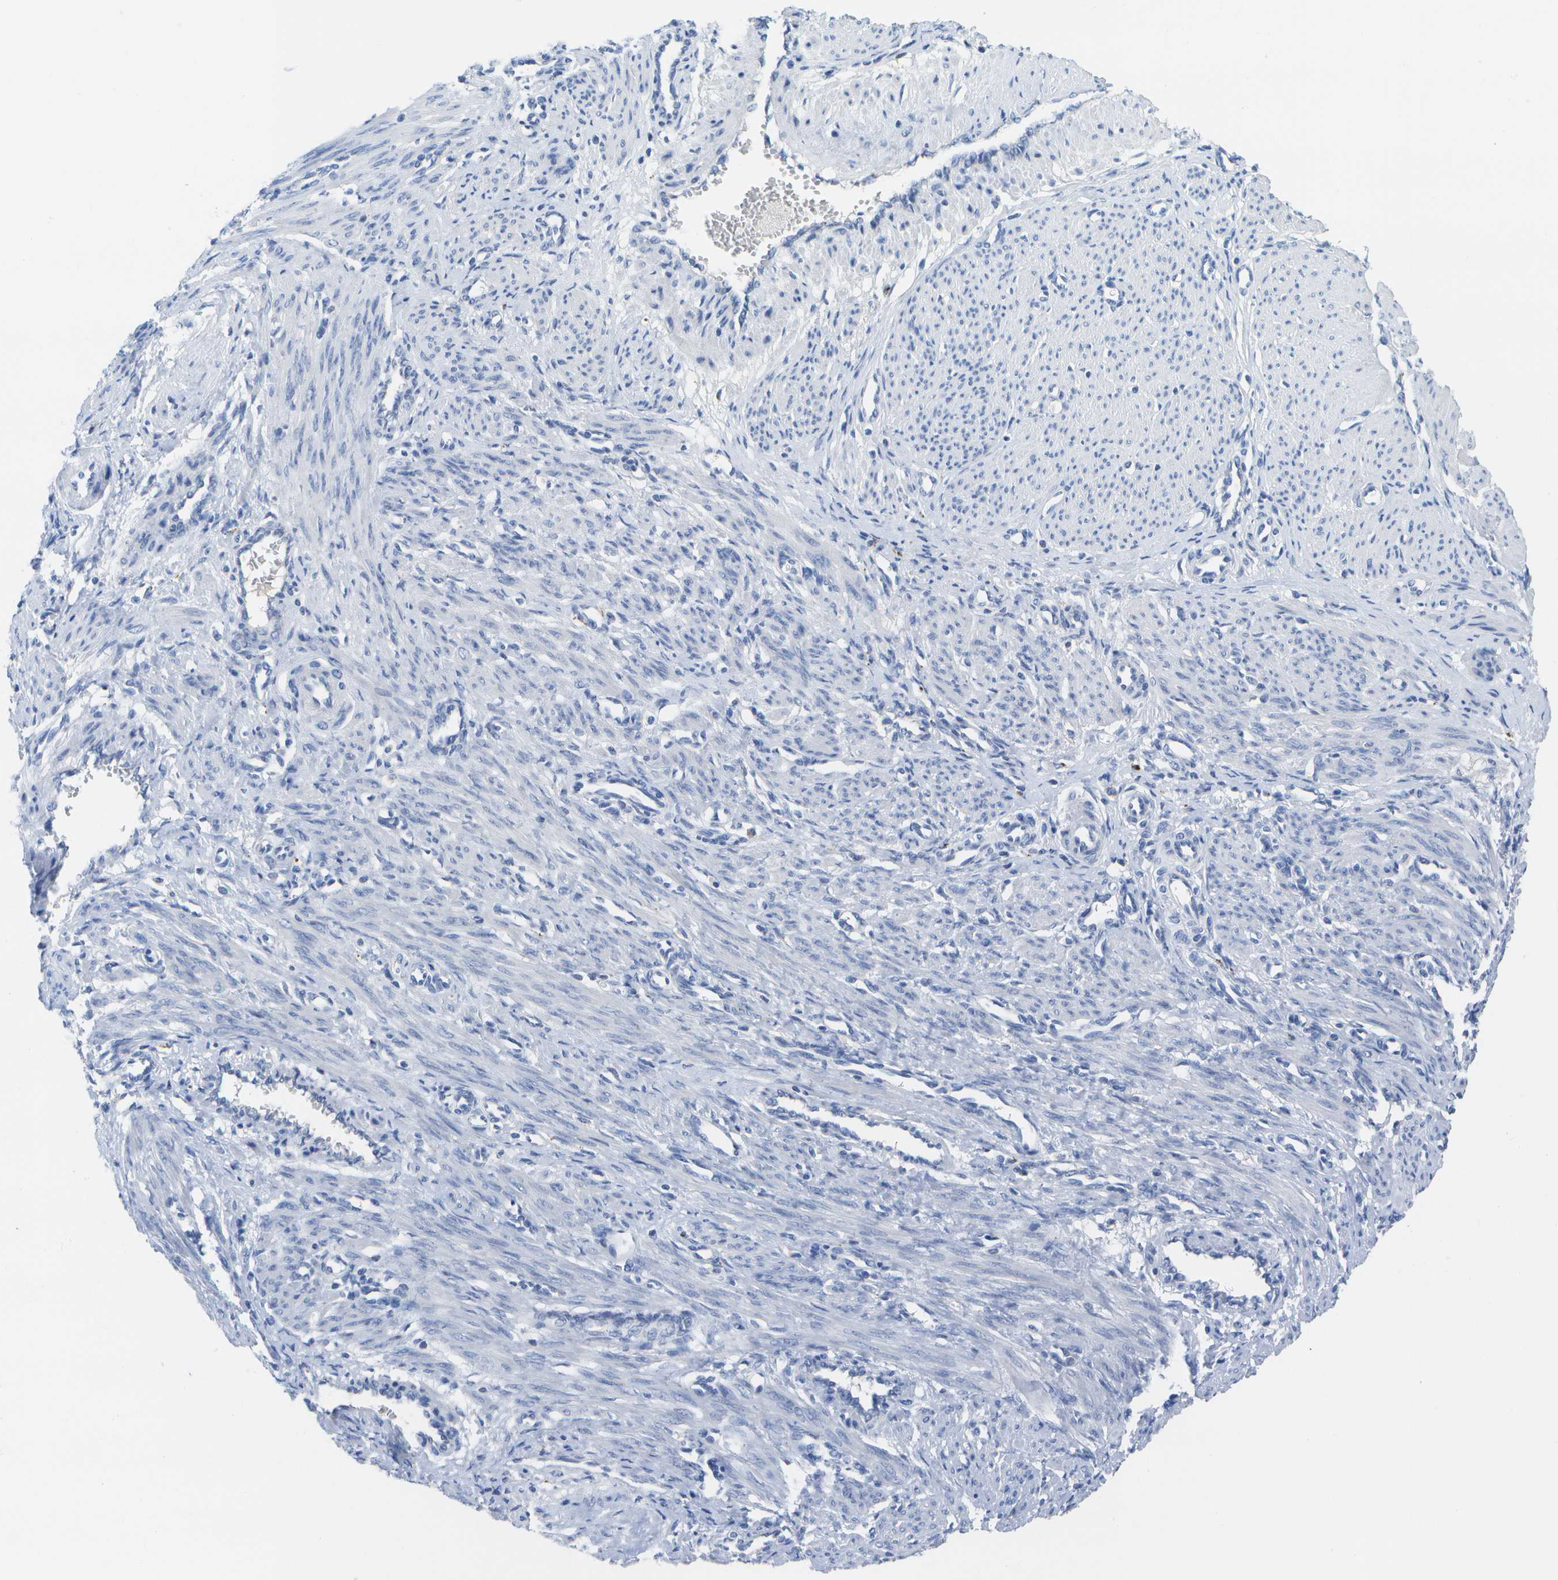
{"staining": {"intensity": "negative", "quantity": "none", "location": "none"}, "tissue": "smooth muscle", "cell_type": "Smooth muscle cells", "image_type": "normal", "snomed": [{"axis": "morphology", "description": "Normal tissue, NOS"}, {"axis": "topography", "description": "Endometrium"}], "caption": "IHC photomicrograph of unremarkable smooth muscle stained for a protein (brown), which shows no expression in smooth muscle cells.", "gene": "MS4A1", "patient": {"sex": "female", "age": 33}}